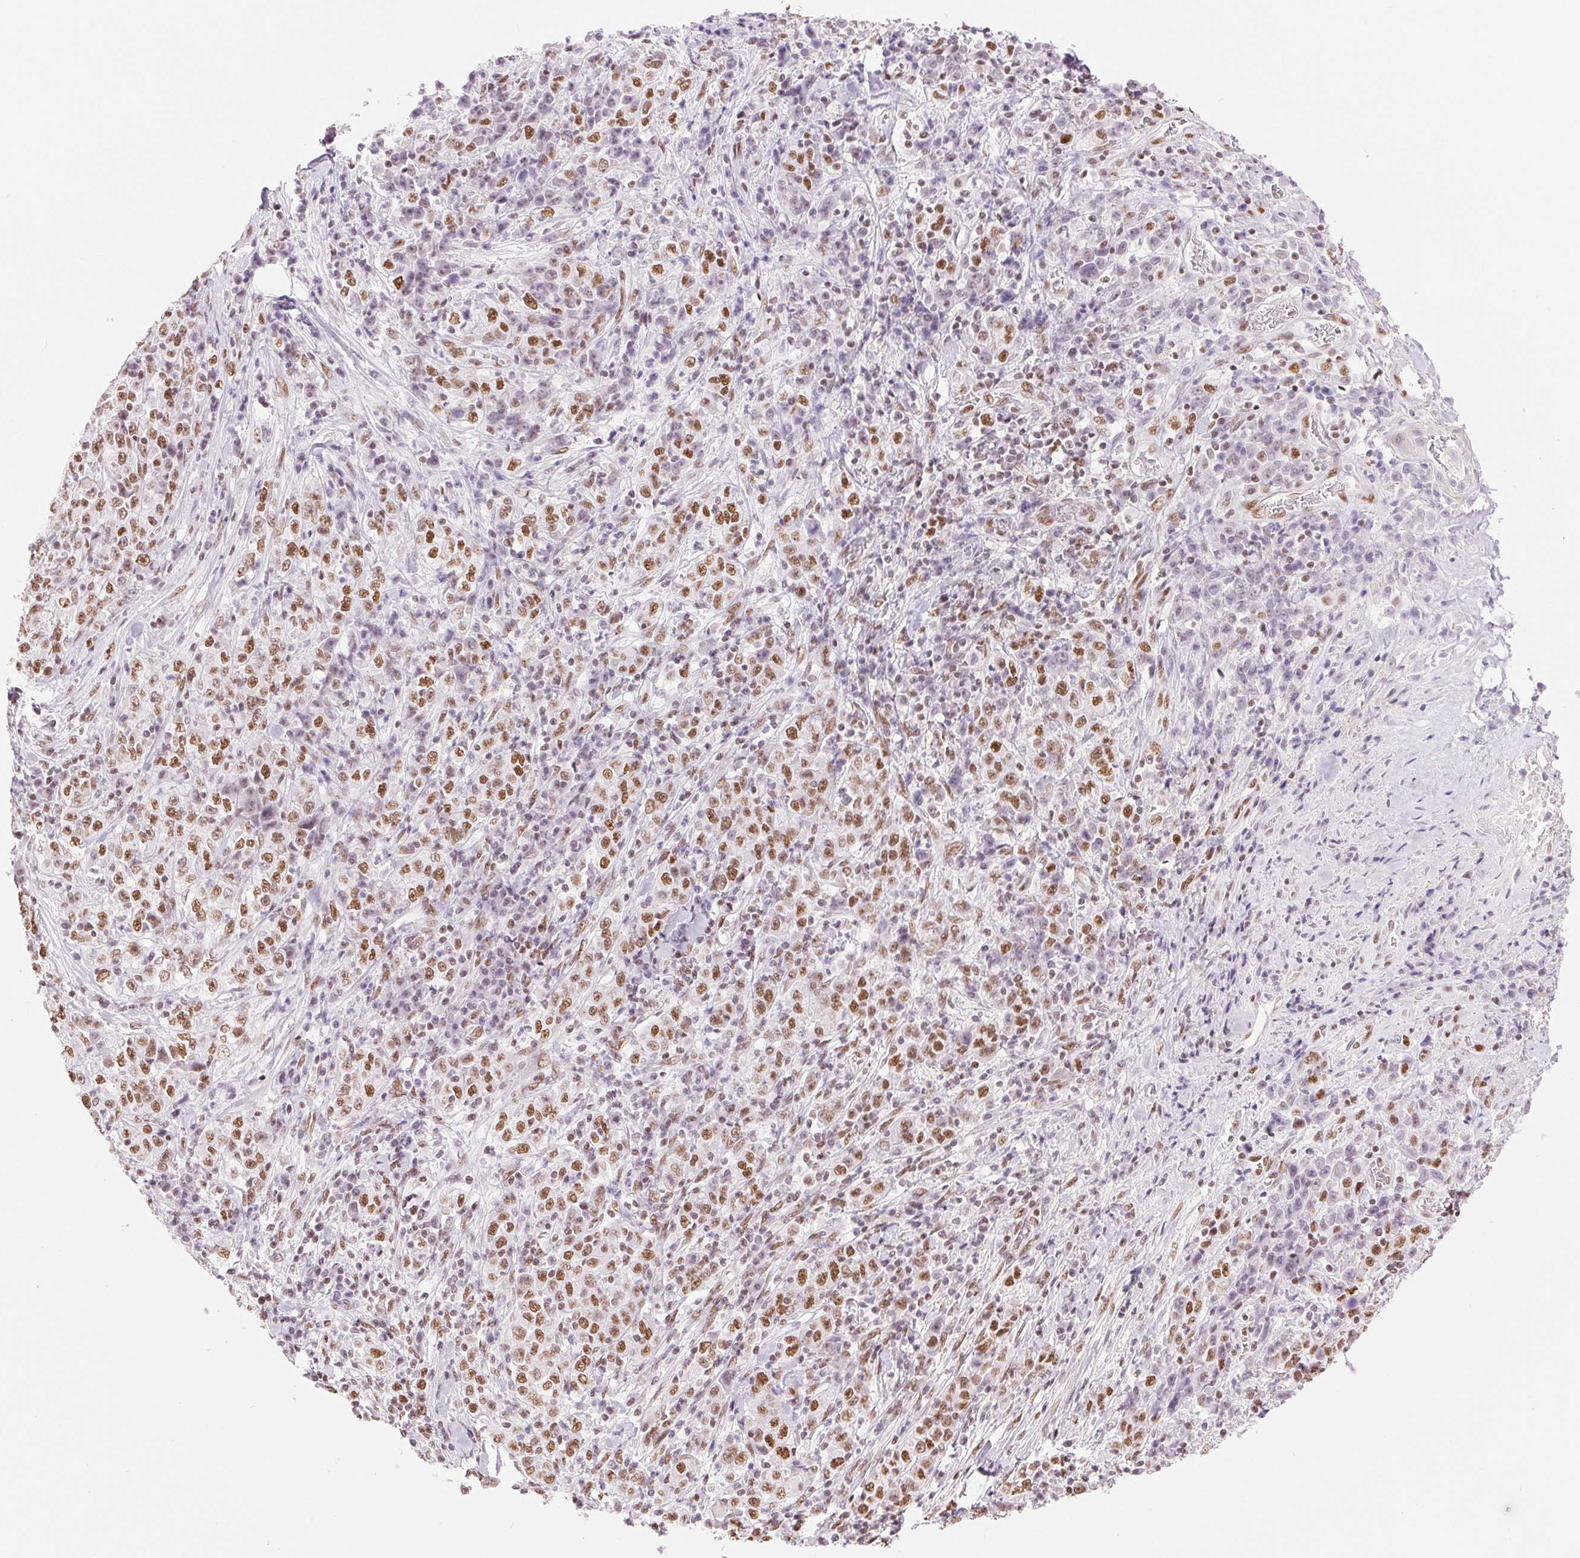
{"staining": {"intensity": "moderate", "quantity": ">75%", "location": "nuclear"}, "tissue": "stomach cancer", "cell_type": "Tumor cells", "image_type": "cancer", "snomed": [{"axis": "morphology", "description": "Normal tissue, NOS"}, {"axis": "morphology", "description": "Adenocarcinoma, NOS"}, {"axis": "topography", "description": "Stomach, upper"}, {"axis": "topography", "description": "Stomach"}], "caption": "Brown immunohistochemical staining in human stomach cancer (adenocarcinoma) shows moderate nuclear positivity in approximately >75% of tumor cells.", "gene": "ZFR2", "patient": {"sex": "male", "age": 59}}